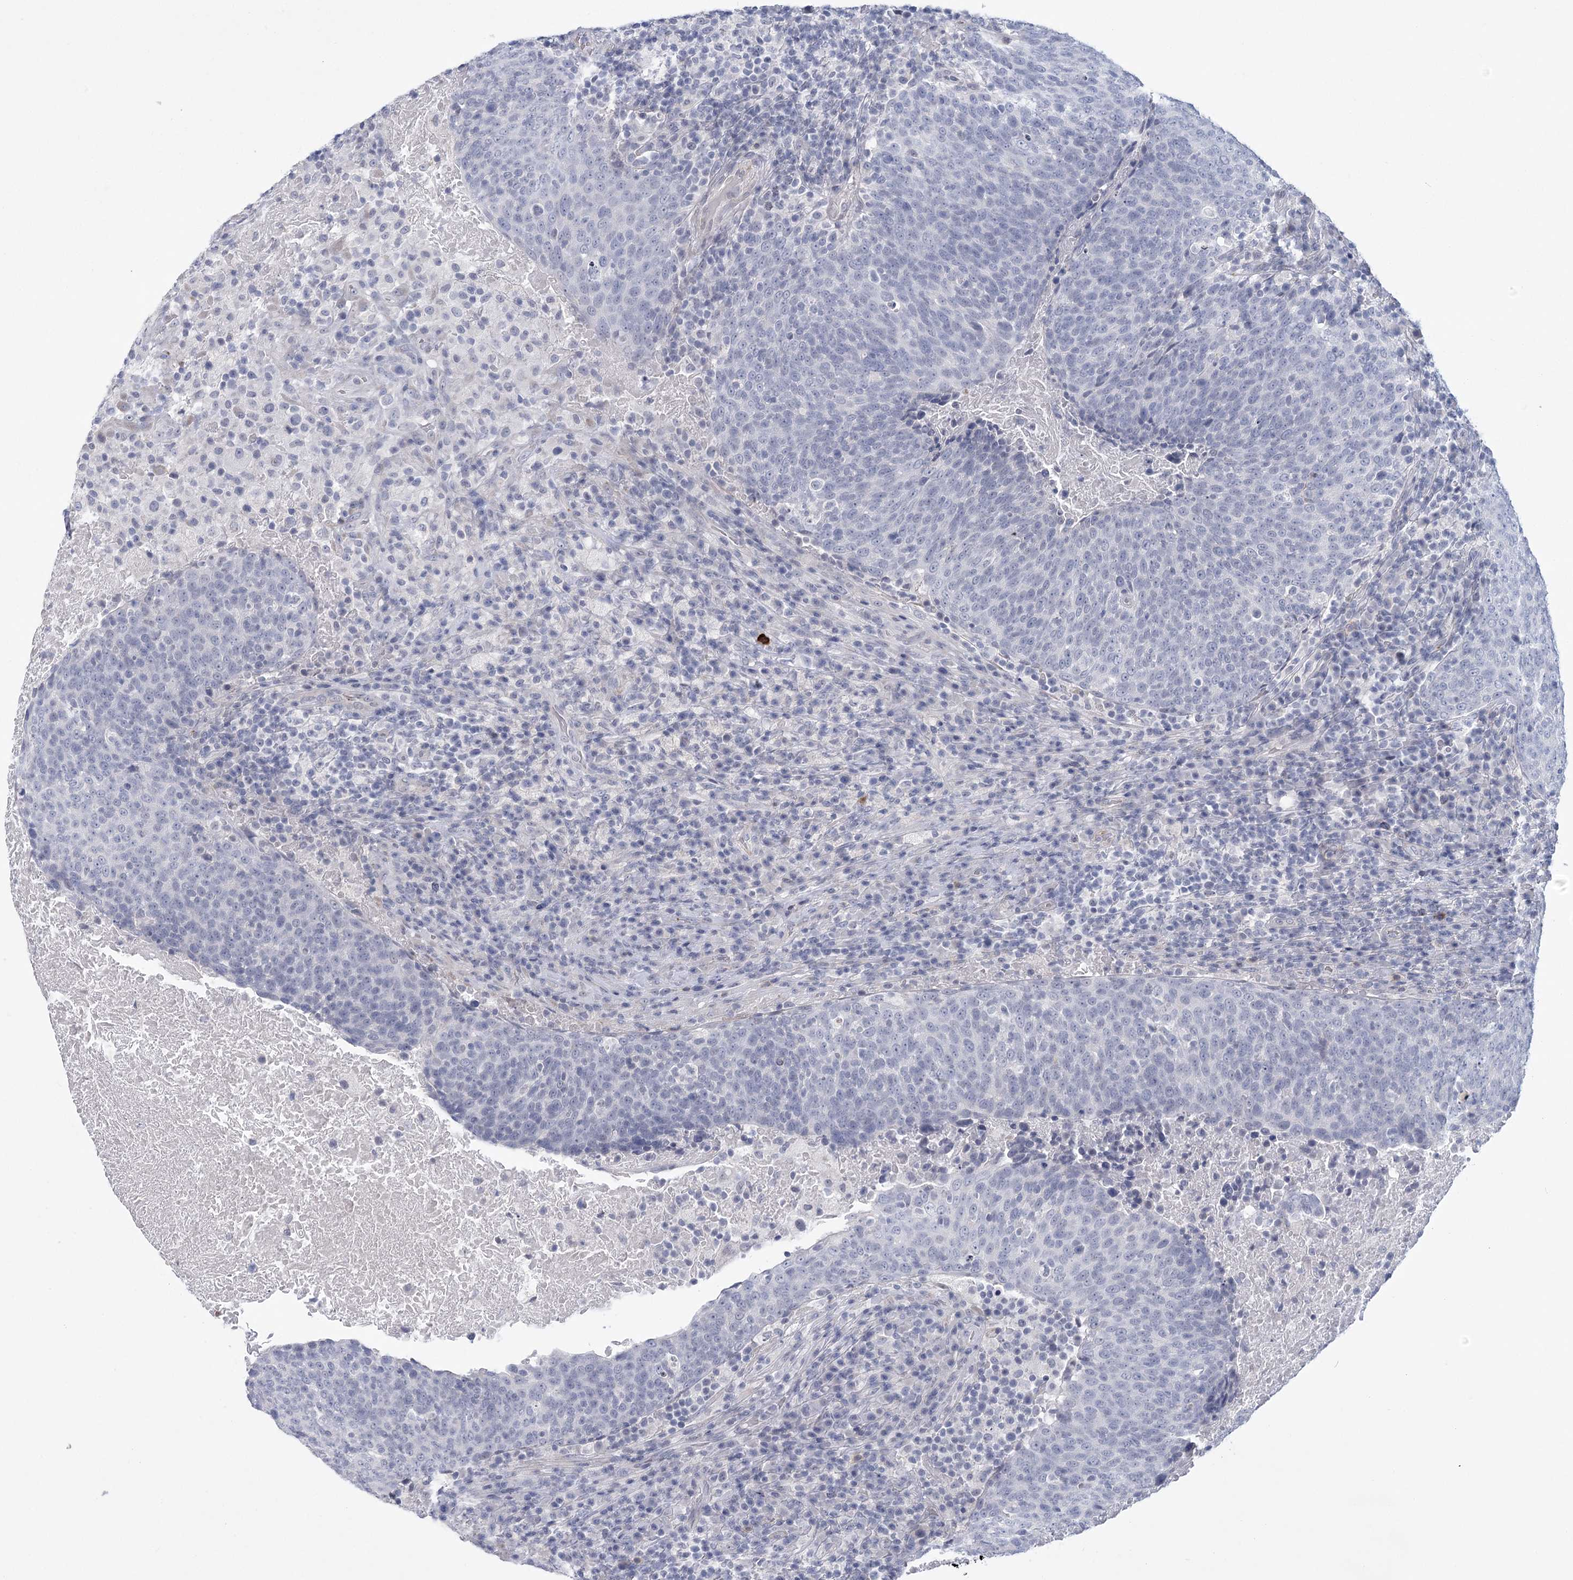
{"staining": {"intensity": "negative", "quantity": "none", "location": "none"}, "tissue": "head and neck cancer", "cell_type": "Tumor cells", "image_type": "cancer", "snomed": [{"axis": "morphology", "description": "Squamous cell carcinoma, NOS"}, {"axis": "morphology", "description": "Squamous cell carcinoma, metastatic, NOS"}, {"axis": "topography", "description": "Lymph node"}, {"axis": "topography", "description": "Head-Neck"}], "caption": "Immunohistochemistry (IHC) of human squamous cell carcinoma (head and neck) exhibits no positivity in tumor cells.", "gene": "FAM76B", "patient": {"sex": "male", "age": 62}}